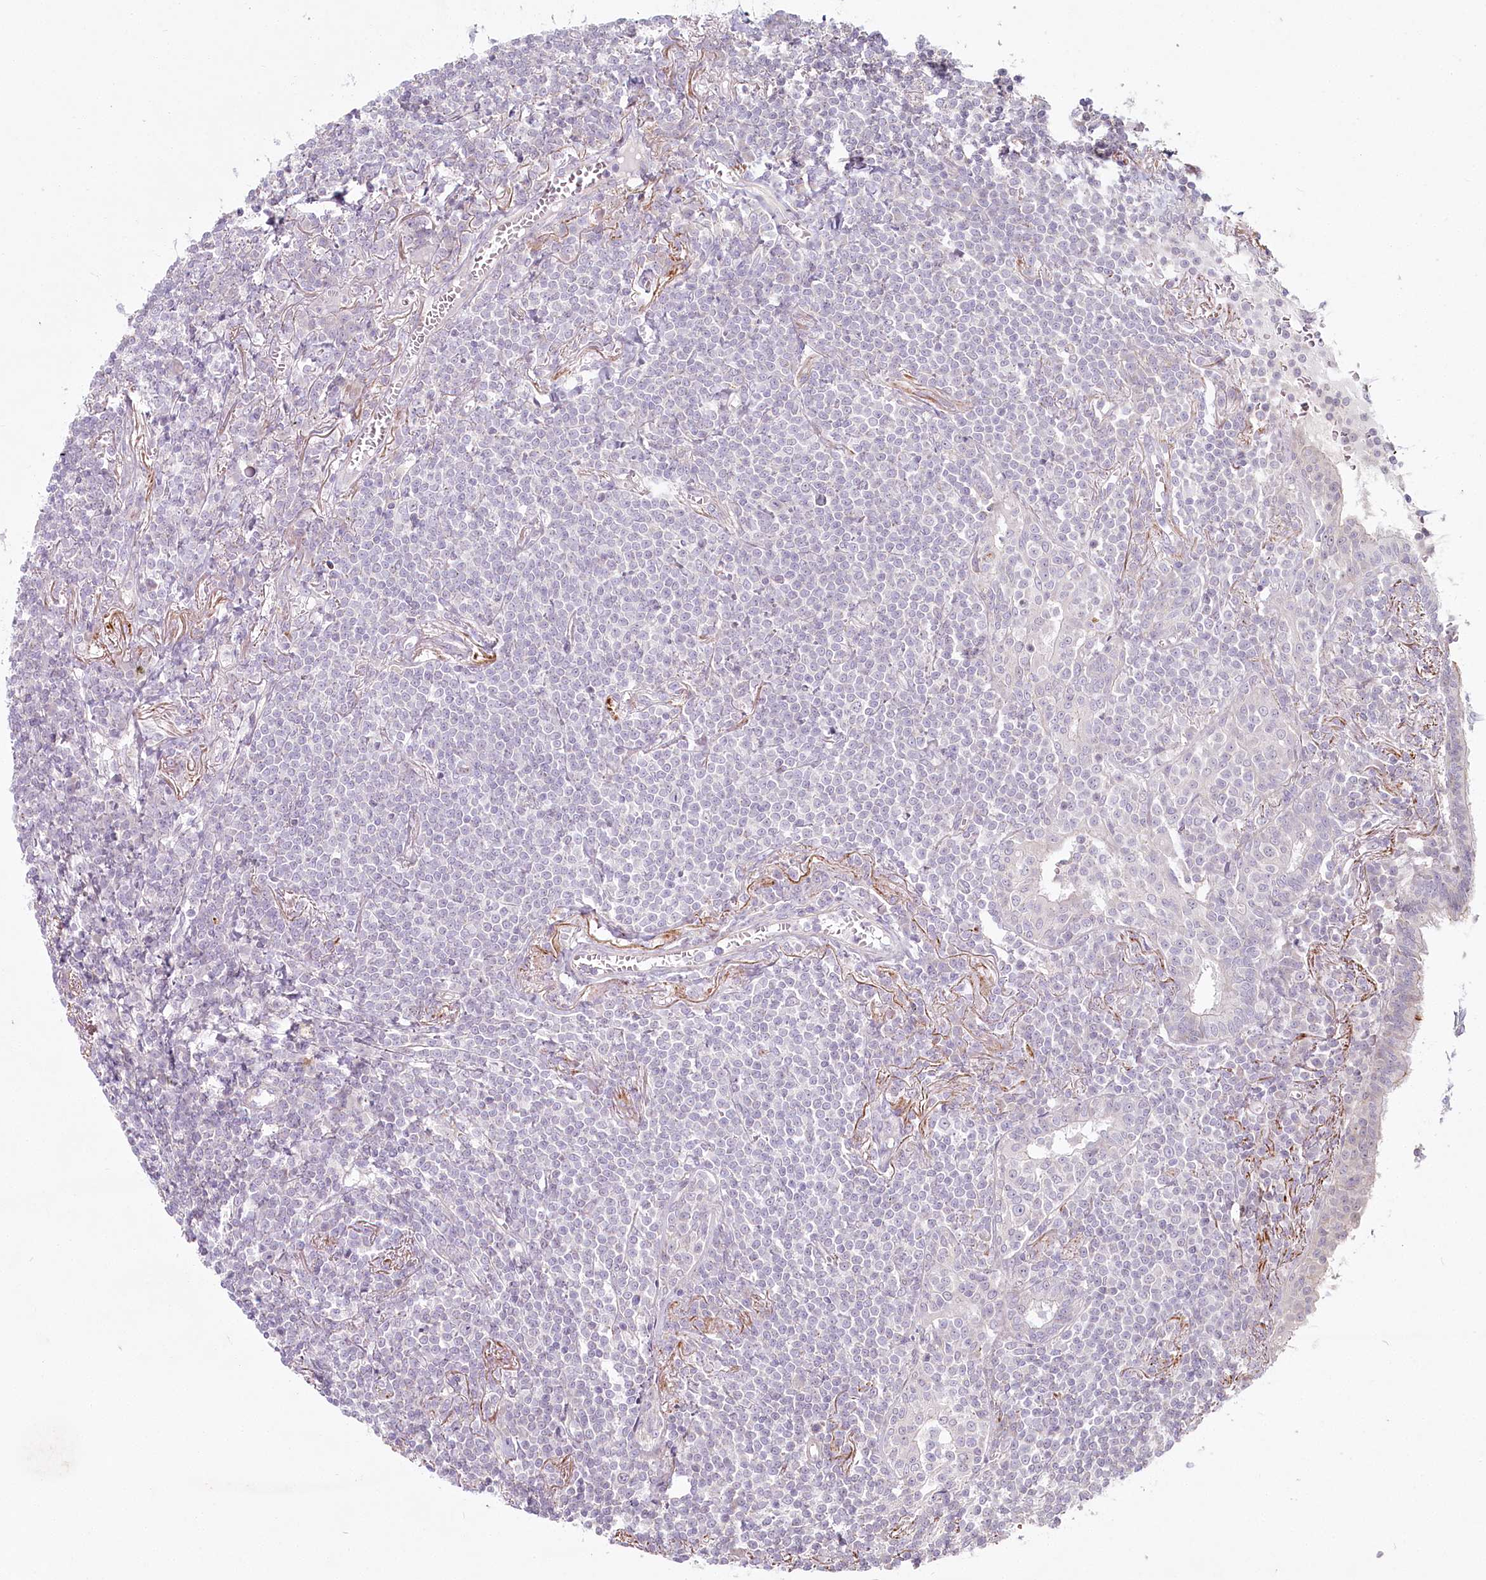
{"staining": {"intensity": "negative", "quantity": "none", "location": "none"}, "tissue": "lymphoma", "cell_type": "Tumor cells", "image_type": "cancer", "snomed": [{"axis": "morphology", "description": "Malignant lymphoma, non-Hodgkin's type, Low grade"}, {"axis": "topography", "description": "Lung"}], "caption": "Human lymphoma stained for a protein using immunohistochemistry reveals no staining in tumor cells.", "gene": "SPINK13", "patient": {"sex": "female", "age": 71}}